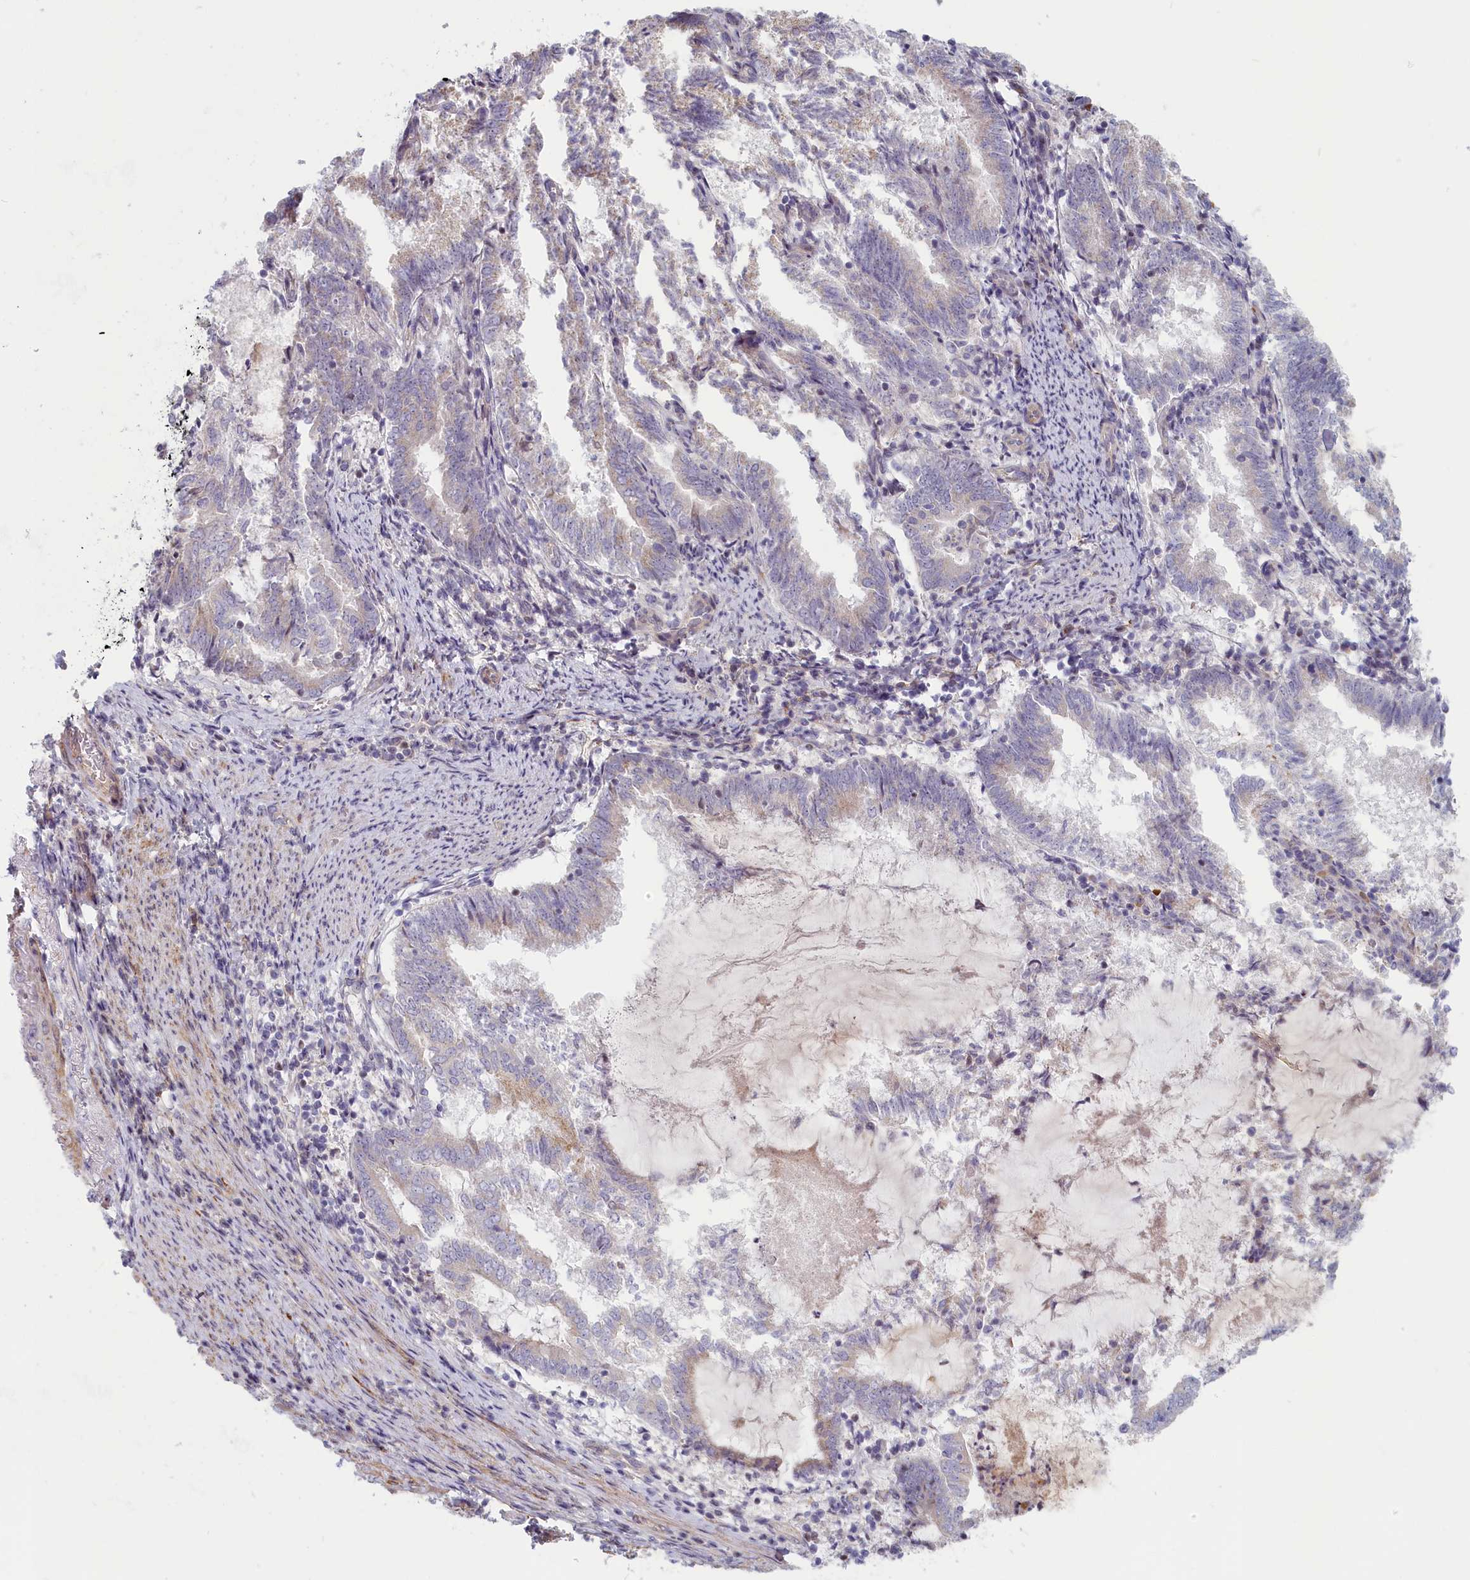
{"staining": {"intensity": "weak", "quantity": "<25%", "location": "cytoplasmic/membranous"}, "tissue": "endometrial cancer", "cell_type": "Tumor cells", "image_type": "cancer", "snomed": [{"axis": "morphology", "description": "Adenocarcinoma, NOS"}, {"axis": "topography", "description": "Endometrium"}], "caption": "Tumor cells show no significant protein positivity in endometrial adenocarcinoma.", "gene": "INTS4", "patient": {"sex": "female", "age": 80}}